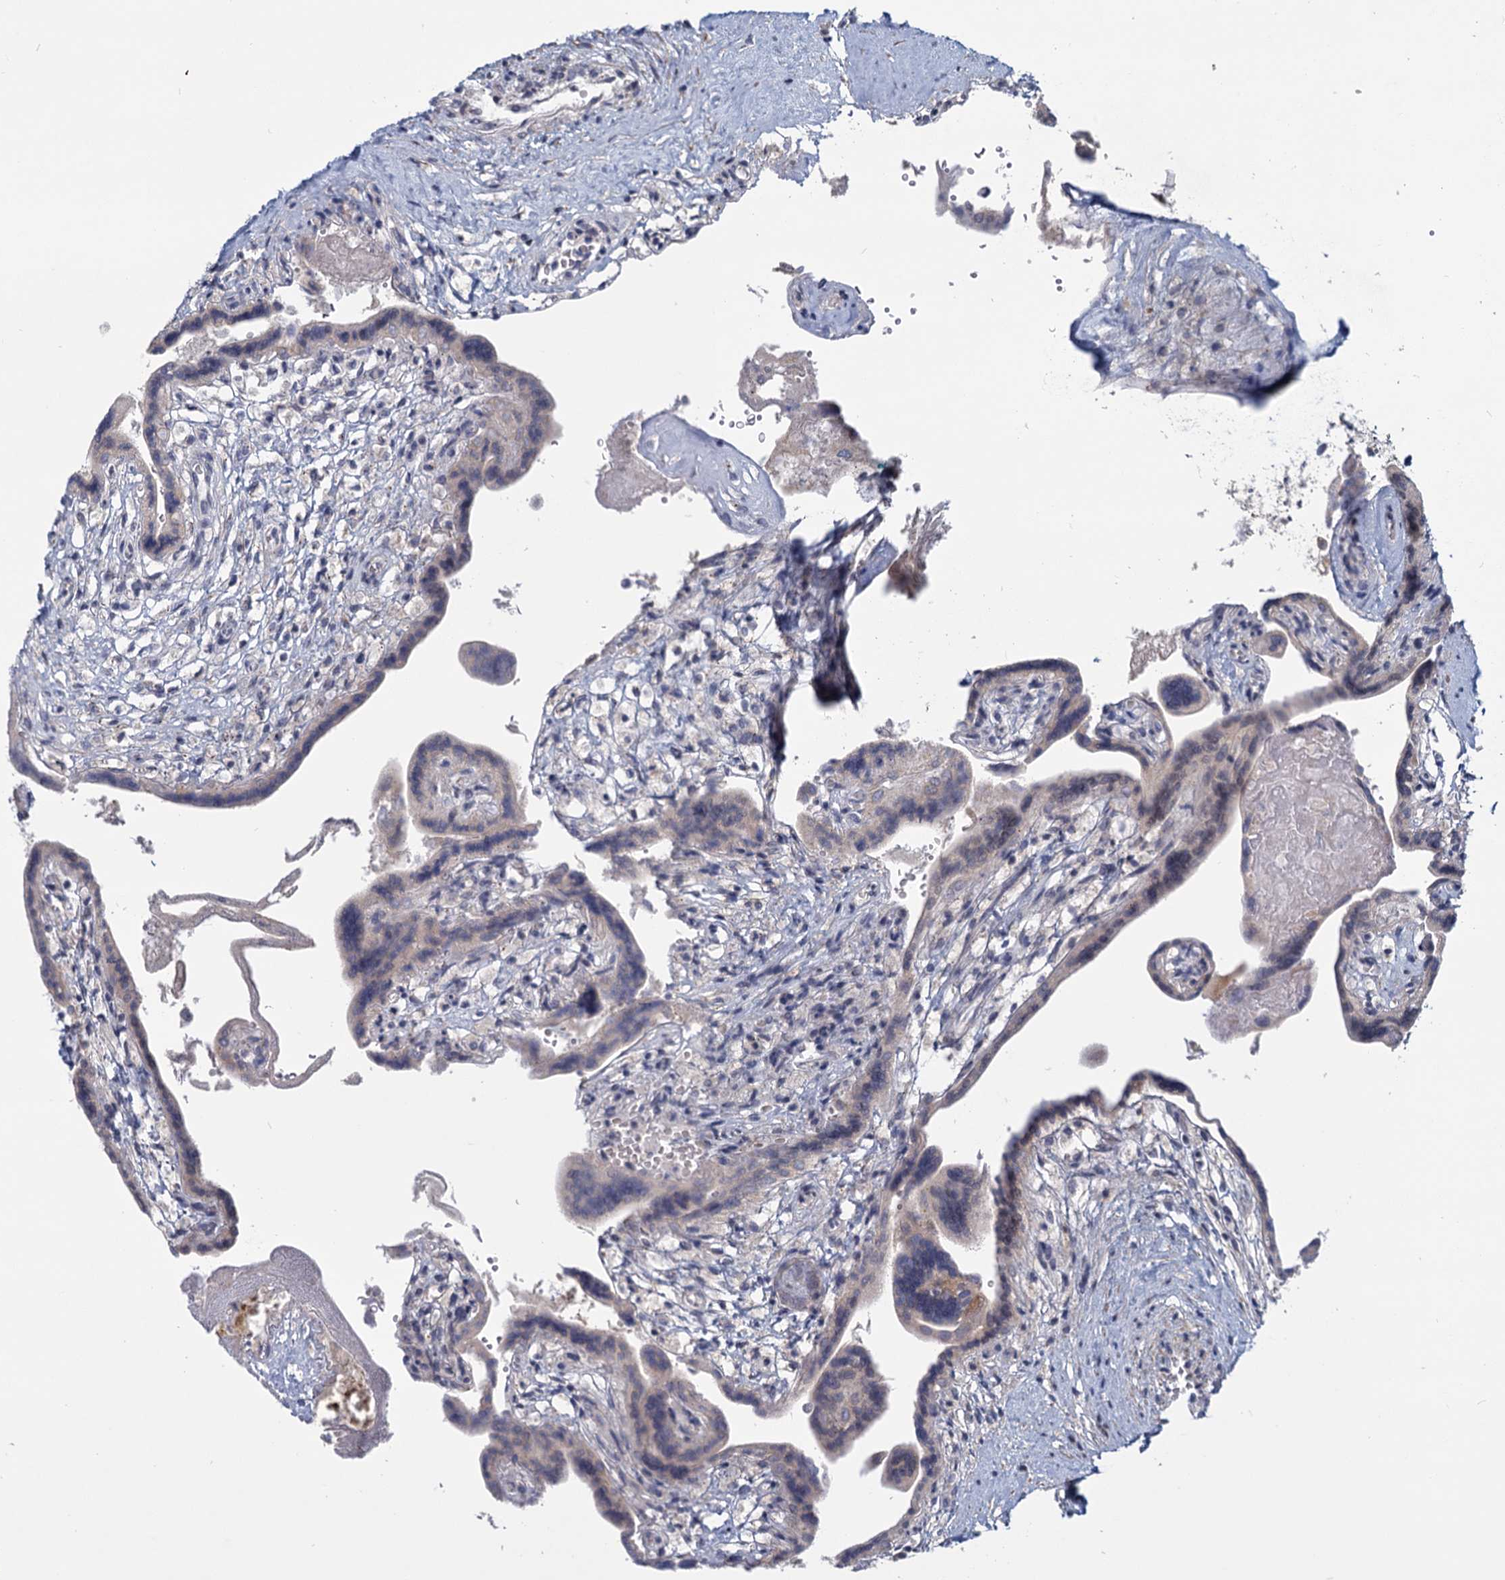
{"staining": {"intensity": "weak", "quantity": "<25%", "location": "cytoplasmic/membranous"}, "tissue": "placenta", "cell_type": "Trophoblastic cells", "image_type": "normal", "snomed": [{"axis": "morphology", "description": "Normal tissue, NOS"}, {"axis": "topography", "description": "Placenta"}], "caption": "IHC micrograph of benign human placenta stained for a protein (brown), which exhibits no expression in trophoblastic cells.", "gene": "STAP1", "patient": {"sex": "female", "age": 37}}